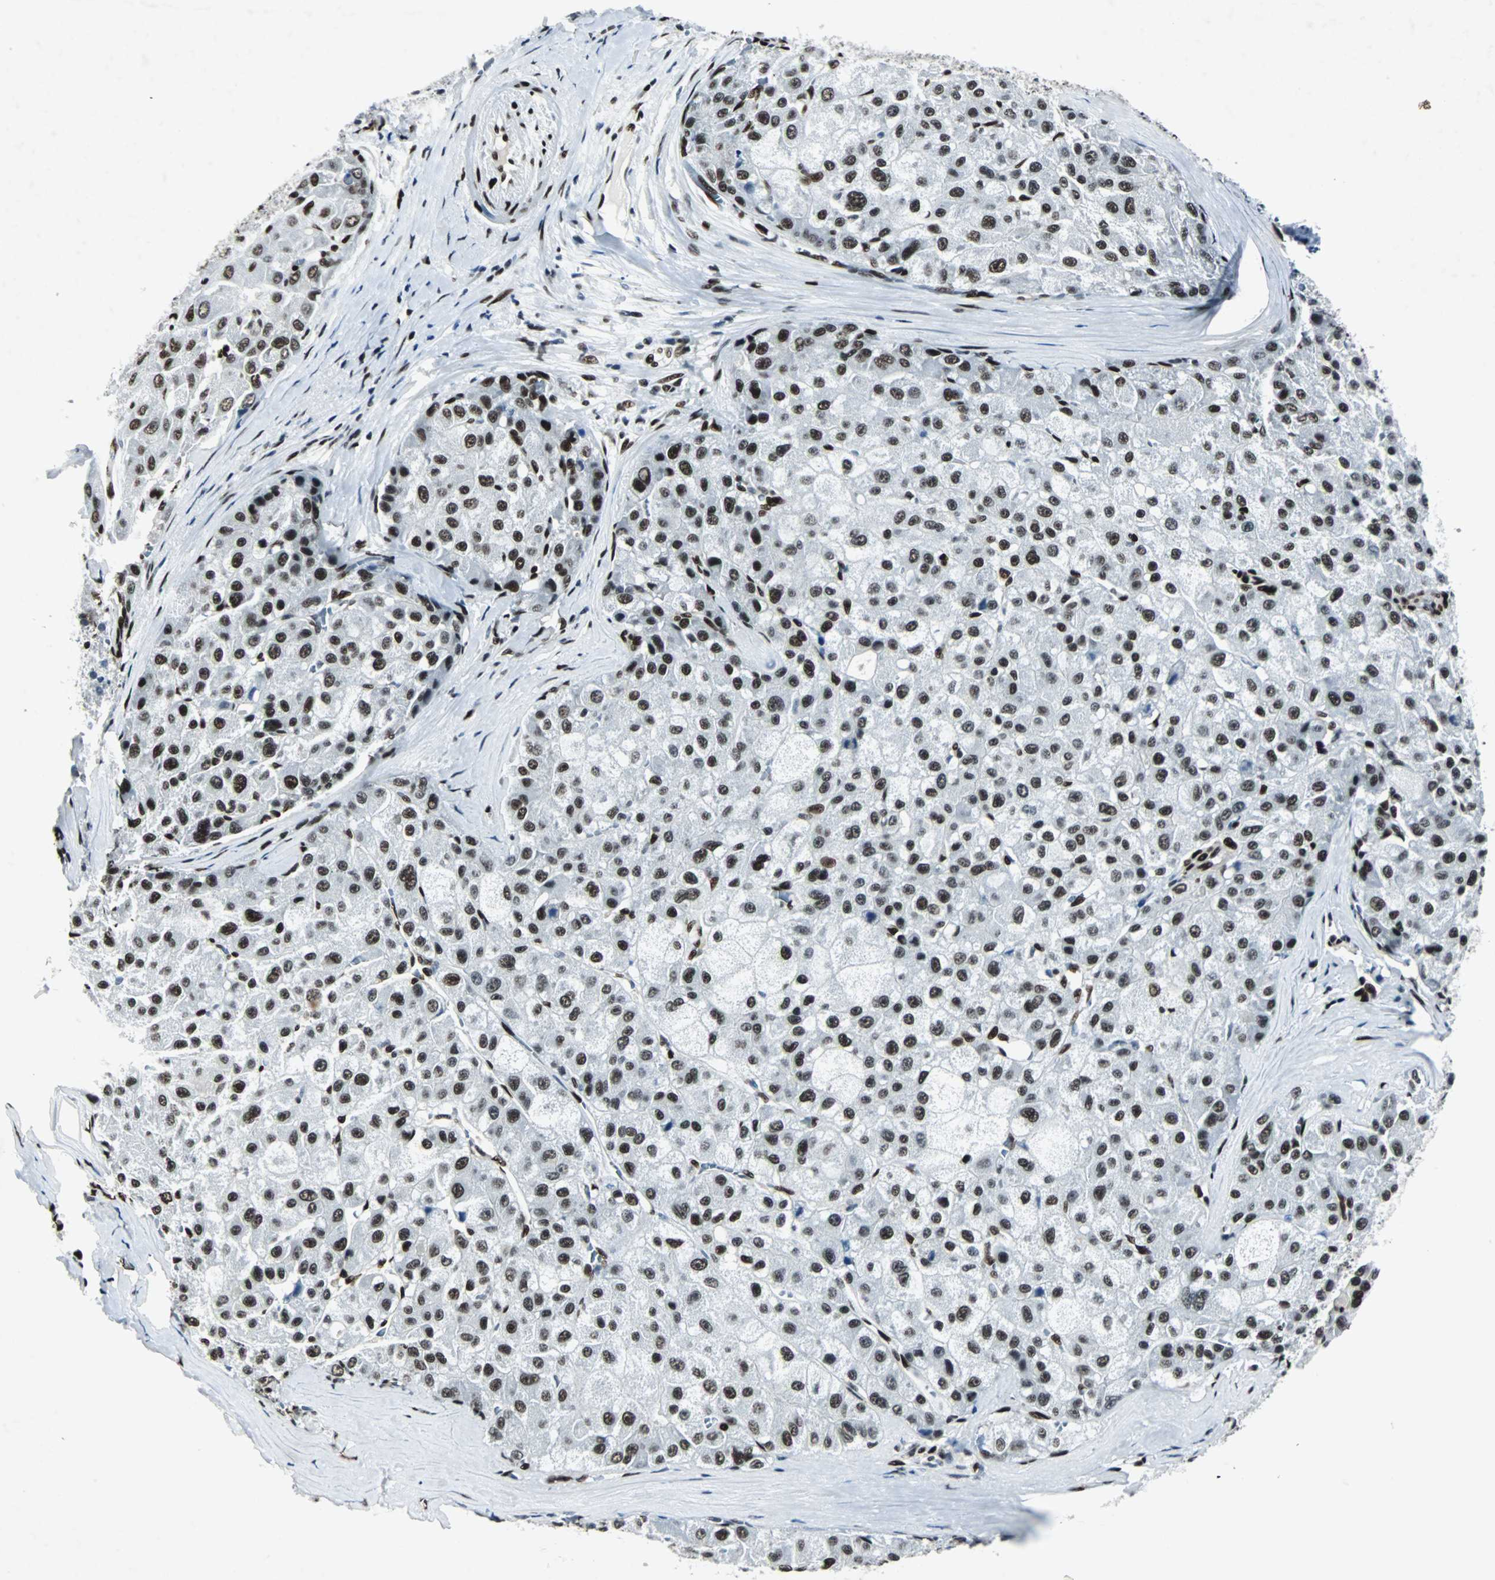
{"staining": {"intensity": "strong", "quantity": "25%-75%", "location": "nuclear"}, "tissue": "liver cancer", "cell_type": "Tumor cells", "image_type": "cancer", "snomed": [{"axis": "morphology", "description": "Carcinoma, Hepatocellular, NOS"}, {"axis": "topography", "description": "Liver"}], "caption": "Tumor cells exhibit high levels of strong nuclear positivity in approximately 25%-75% of cells in liver cancer. (DAB (3,3'-diaminobenzidine) = brown stain, brightfield microscopy at high magnification).", "gene": "MEF2D", "patient": {"sex": "male", "age": 80}}